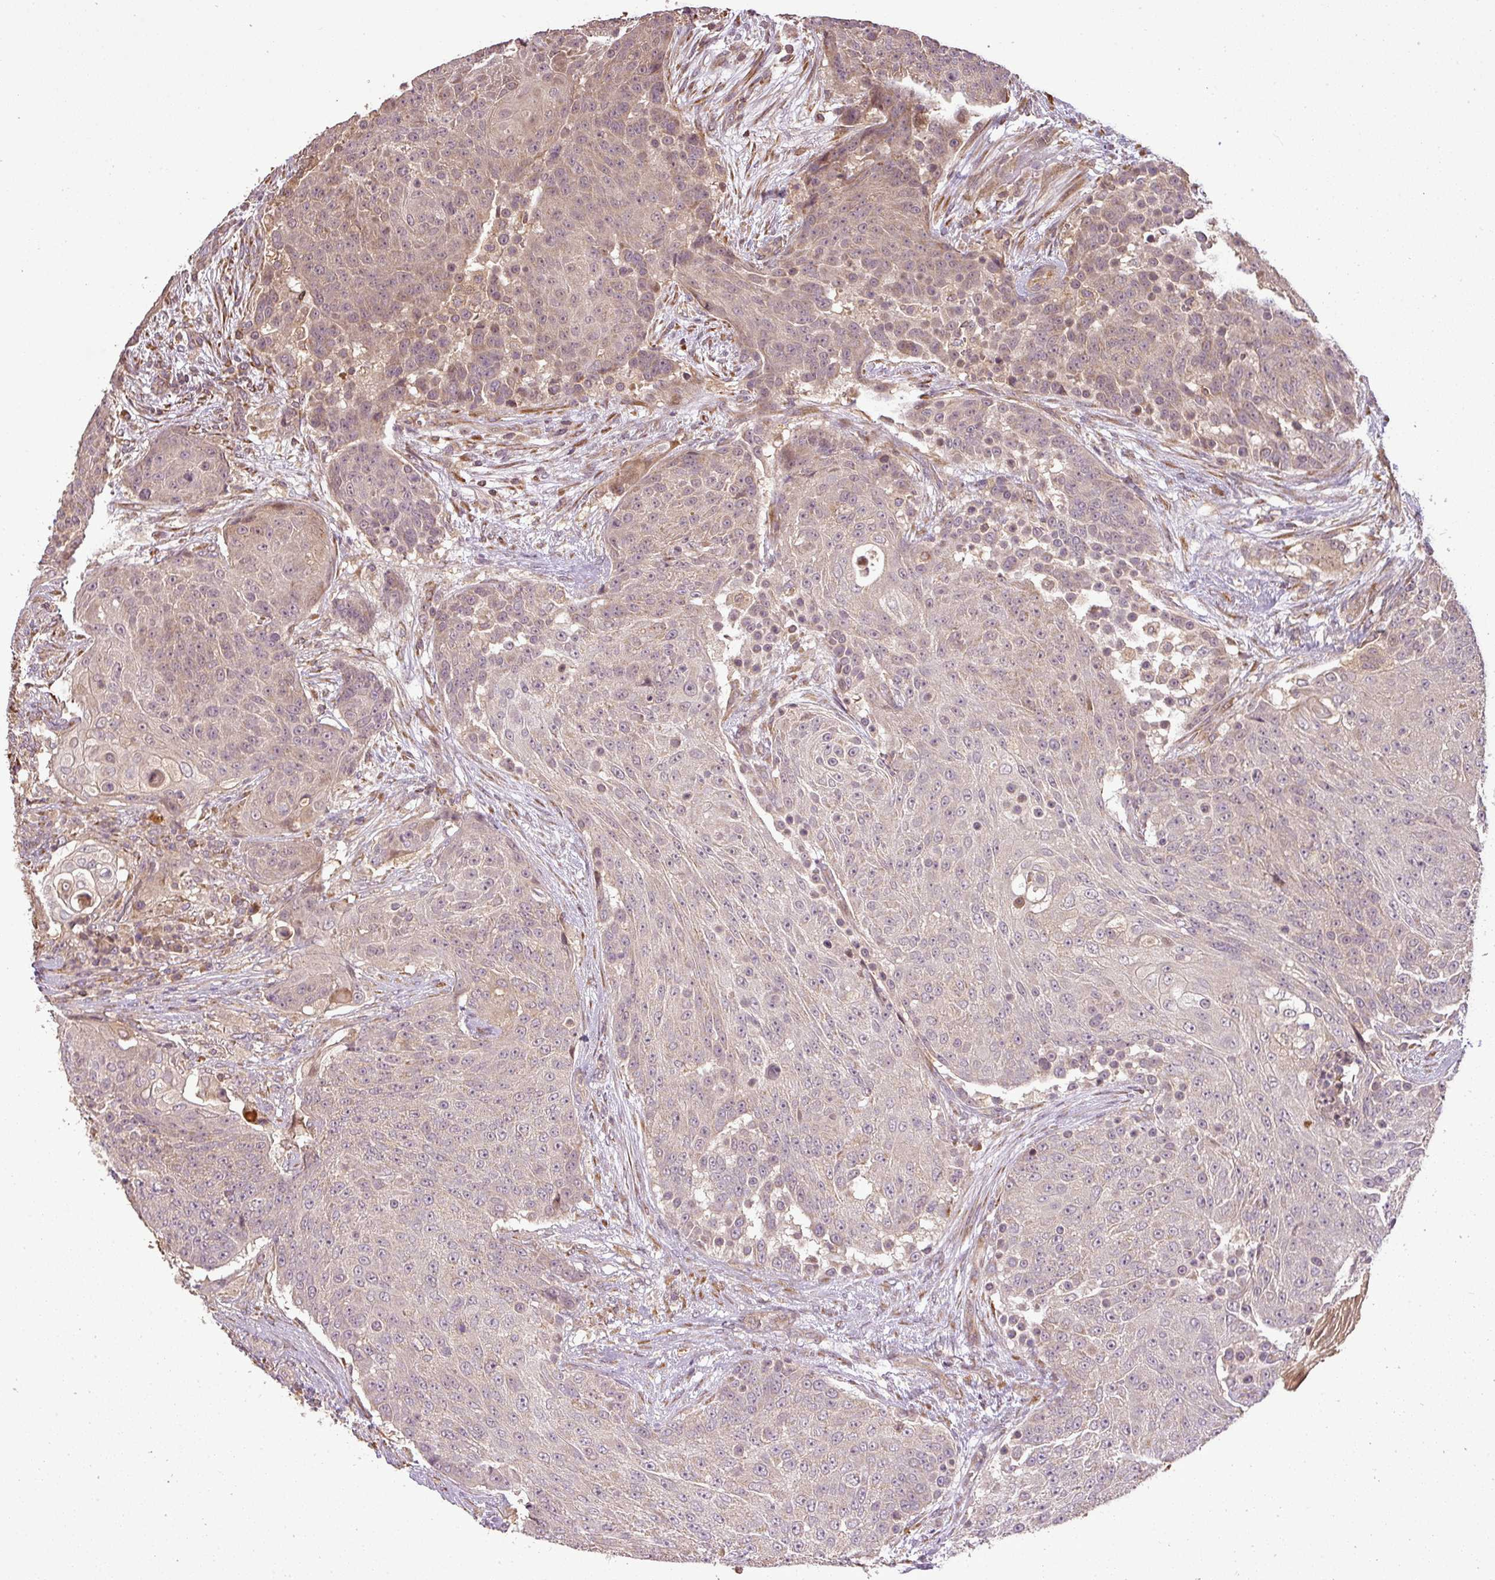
{"staining": {"intensity": "weak", "quantity": "25%-75%", "location": "cytoplasmic/membranous"}, "tissue": "urothelial cancer", "cell_type": "Tumor cells", "image_type": "cancer", "snomed": [{"axis": "morphology", "description": "Urothelial carcinoma, High grade"}, {"axis": "topography", "description": "Urinary bladder"}], "caption": "A low amount of weak cytoplasmic/membranous positivity is identified in about 25%-75% of tumor cells in urothelial cancer tissue.", "gene": "FAIM", "patient": {"sex": "female", "age": 63}}